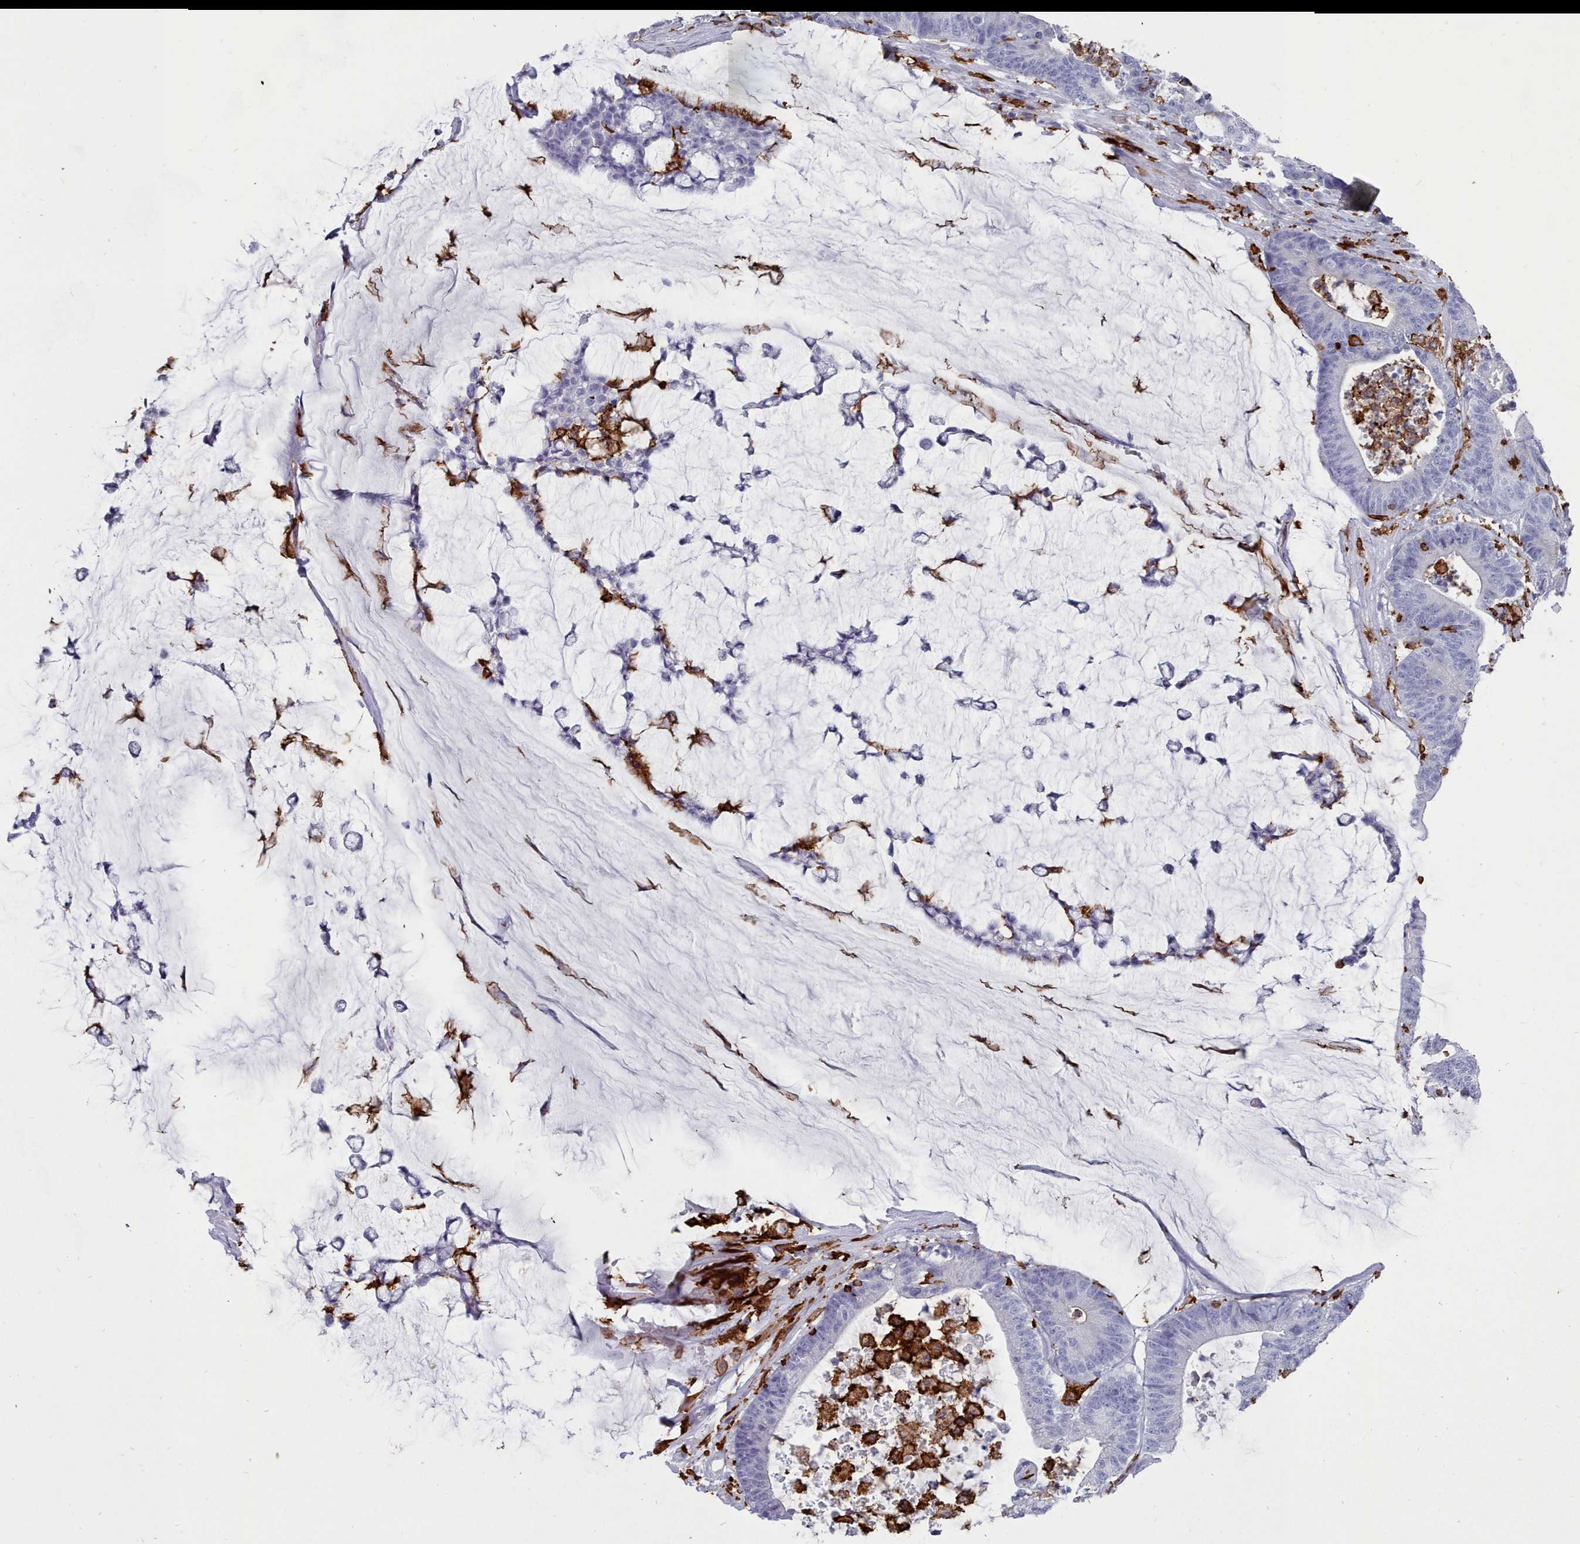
{"staining": {"intensity": "negative", "quantity": "none", "location": "none"}, "tissue": "colorectal cancer", "cell_type": "Tumor cells", "image_type": "cancer", "snomed": [{"axis": "morphology", "description": "Adenocarcinoma, NOS"}, {"axis": "topography", "description": "Colon"}], "caption": "Protein analysis of colorectal cancer (adenocarcinoma) displays no significant staining in tumor cells. (DAB (3,3'-diaminobenzidine) immunohistochemistry (IHC) with hematoxylin counter stain).", "gene": "AIF1", "patient": {"sex": "female", "age": 84}}